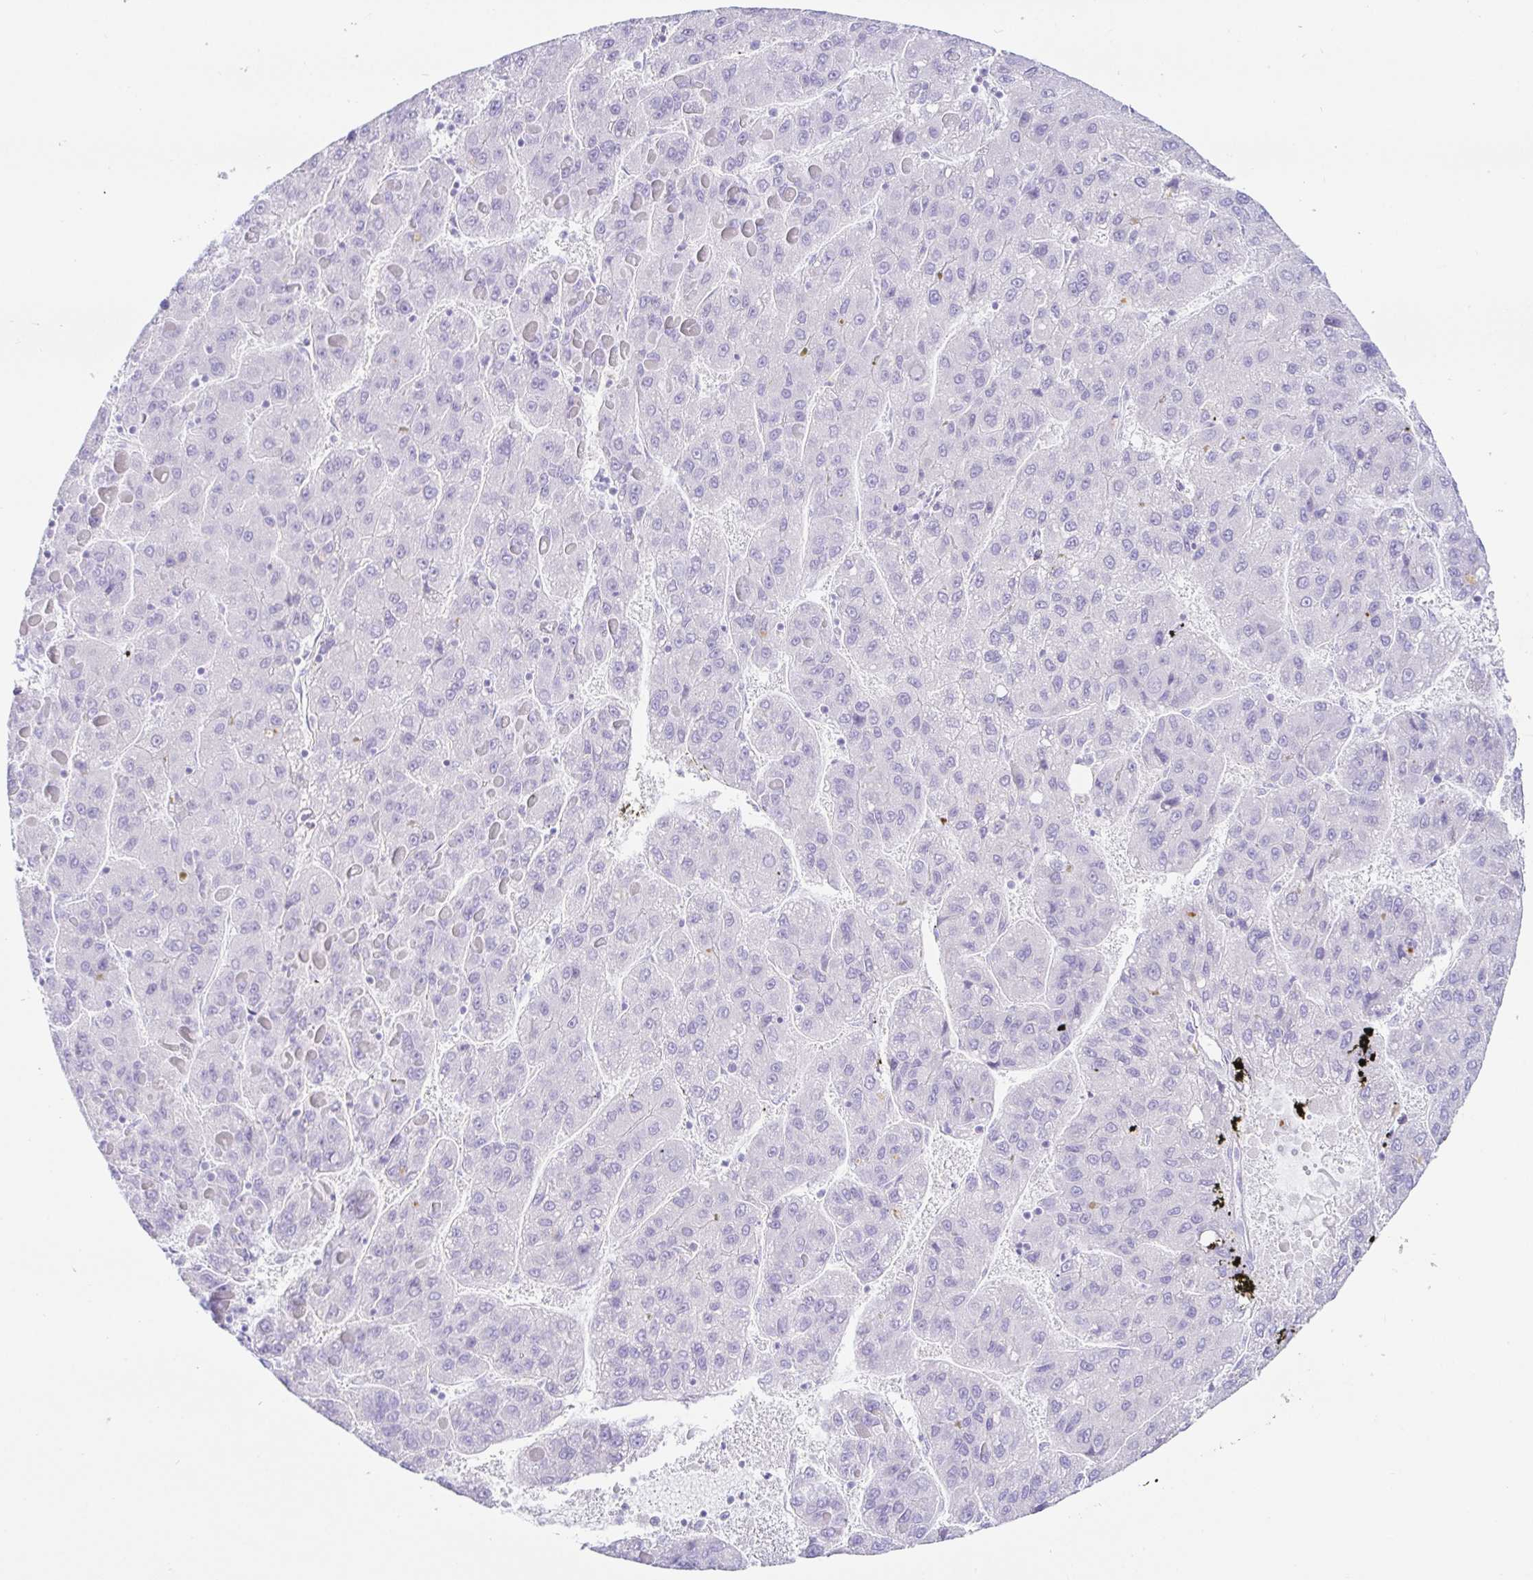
{"staining": {"intensity": "negative", "quantity": "none", "location": "none"}, "tissue": "liver cancer", "cell_type": "Tumor cells", "image_type": "cancer", "snomed": [{"axis": "morphology", "description": "Carcinoma, Hepatocellular, NOS"}, {"axis": "topography", "description": "Liver"}], "caption": "Immunohistochemical staining of hepatocellular carcinoma (liver) displays no significant expression in tumor cells.", "gene": "PAX8", "patient": {"sex": "female", "age": 82}}